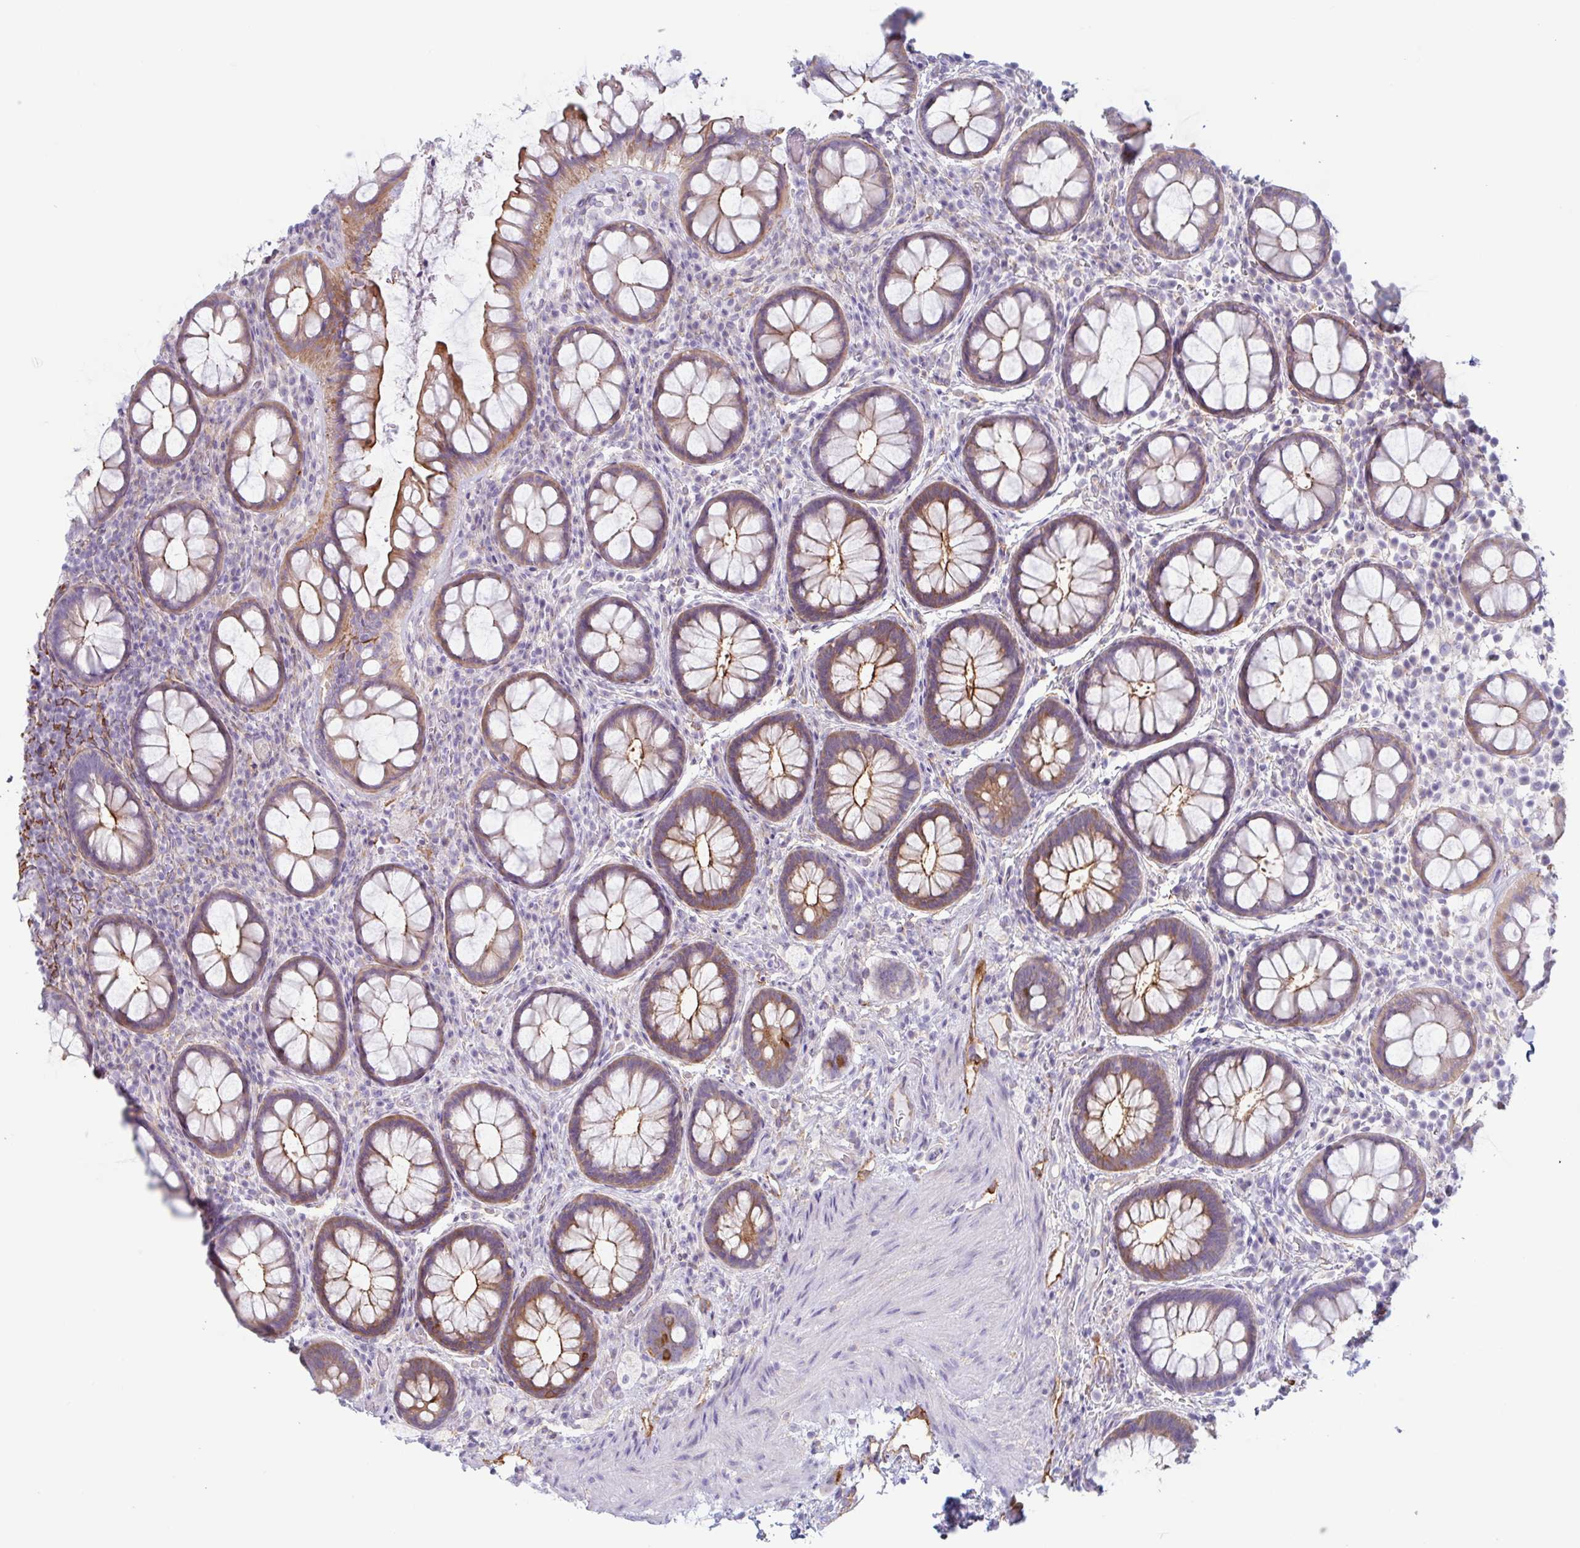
{"staining": {"intensity": "moderate", "quantity": "25%-75%", "location": "cytoplasmic/membranous"}, "tissue": "rectum", "cell_type": "Glandular cells", "image_type": "normal", "snomed": [{"axis": "morphology", "description": "Normal tissue, NOS"}, {"axis": "topography", "description": "Rectum"}], "caption": "Immunohistochemistry micrograph of unremarkable human rectum stained for a protein (brown), which displays medium levels of moderate cytoplasmic/membranous expression in about 25%-75% of glandular cells.", "gene": "MYH10", "patient": {"sex": "female", "age": 69}}